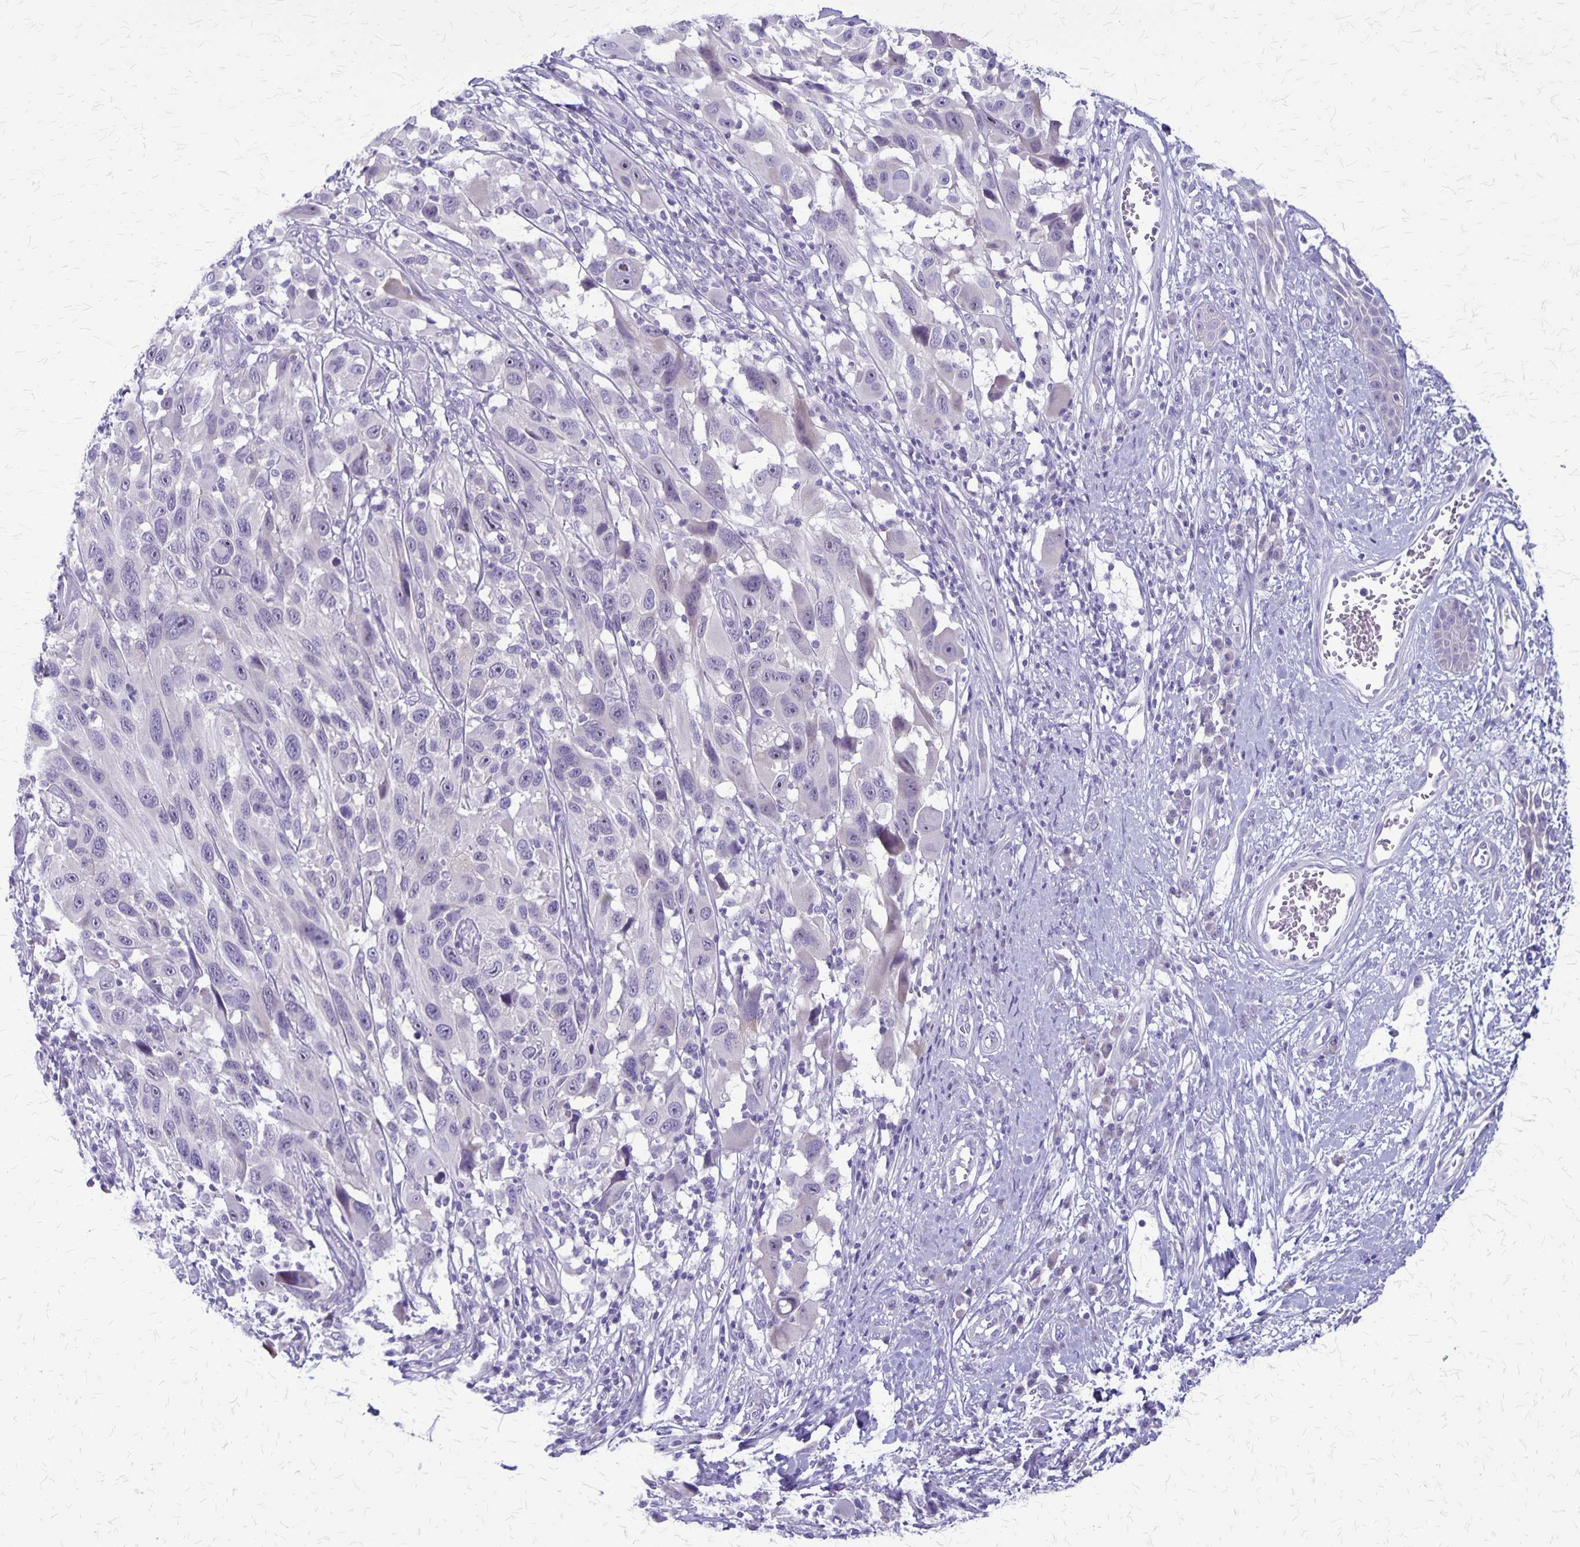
{"staining": {"intensity": "negative", "quantity": "none", "location": "none"}, "tissue": "melanoma", "cell_type": "Tumor cells", "image_type": "cancer", "snomed": [{"axis": "morphology", "description": "Malignant melanoma, NOS"}, {"axis": "topography", "description": "Skin"}], "caption": "An immunohistochemistry (IHC) histopathology image of malignant melanoma is shown. There is no staining in tumor cells of malignant melanoma.", "gene": "PLXNB3", "patient": {"sex": "male", "age": 53}}